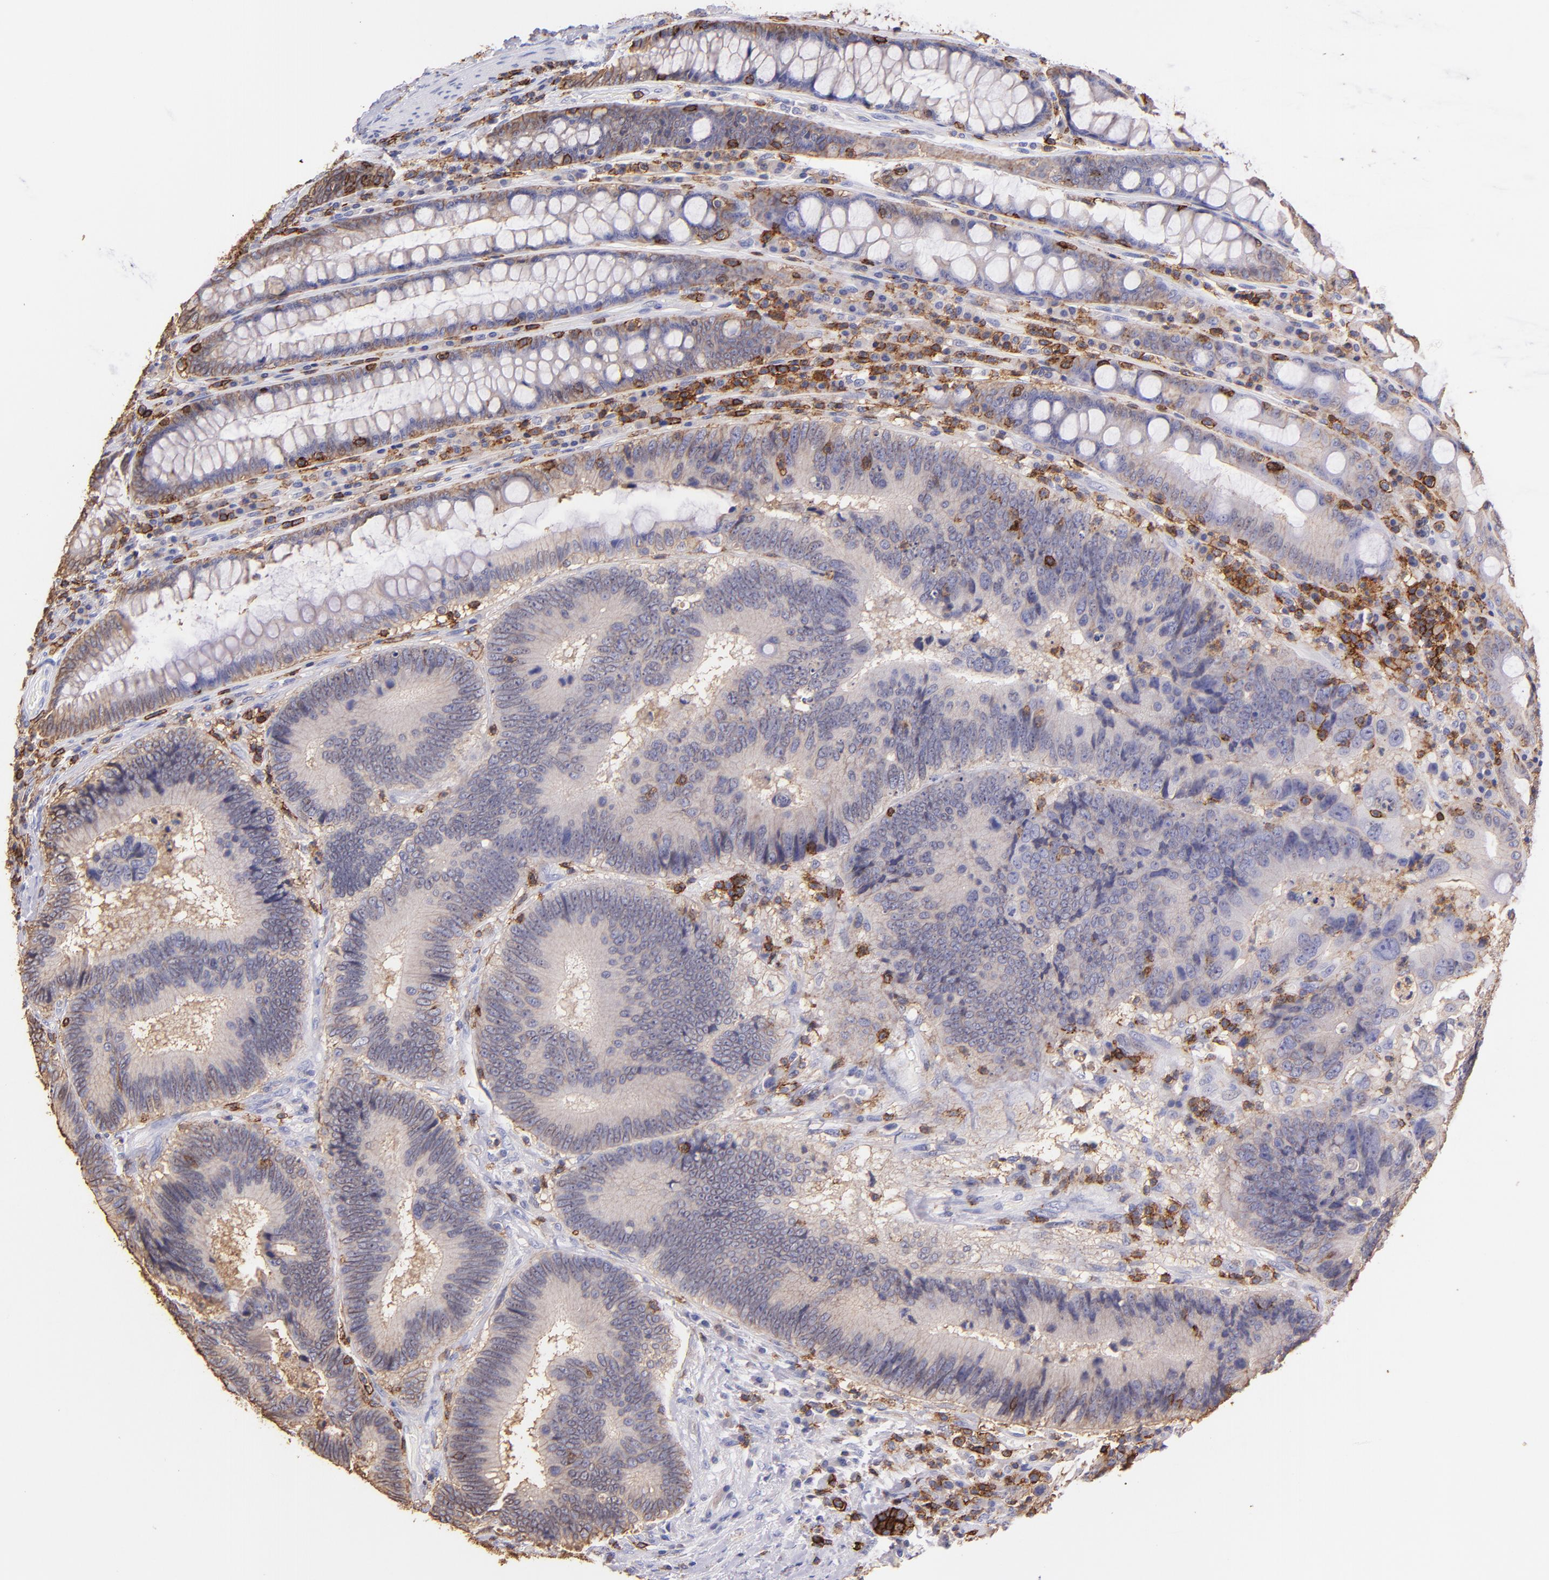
{"staining": {"intensity": "weak", "quantity": "25%-75%", "location": "cytoplasmic/membranous"}, "tissue": "colorectal cancer", "cell_type": "Tumor cells", "image_type": "cancer", "snomed": [{"axis": "morphology", "description": "Normal tissue, NOS"}, {"axis": "morphology", "description": "Adenocarcinoma, NOS"}, {"axis": "topography", "description": "Colon"}], "caption": "Adenocarcinoma (colorectal) stained with a protein marker exhibits weak staining in tumor cells.", "gene": "SPN", "patient": {"sex": "female", "age": 78}}